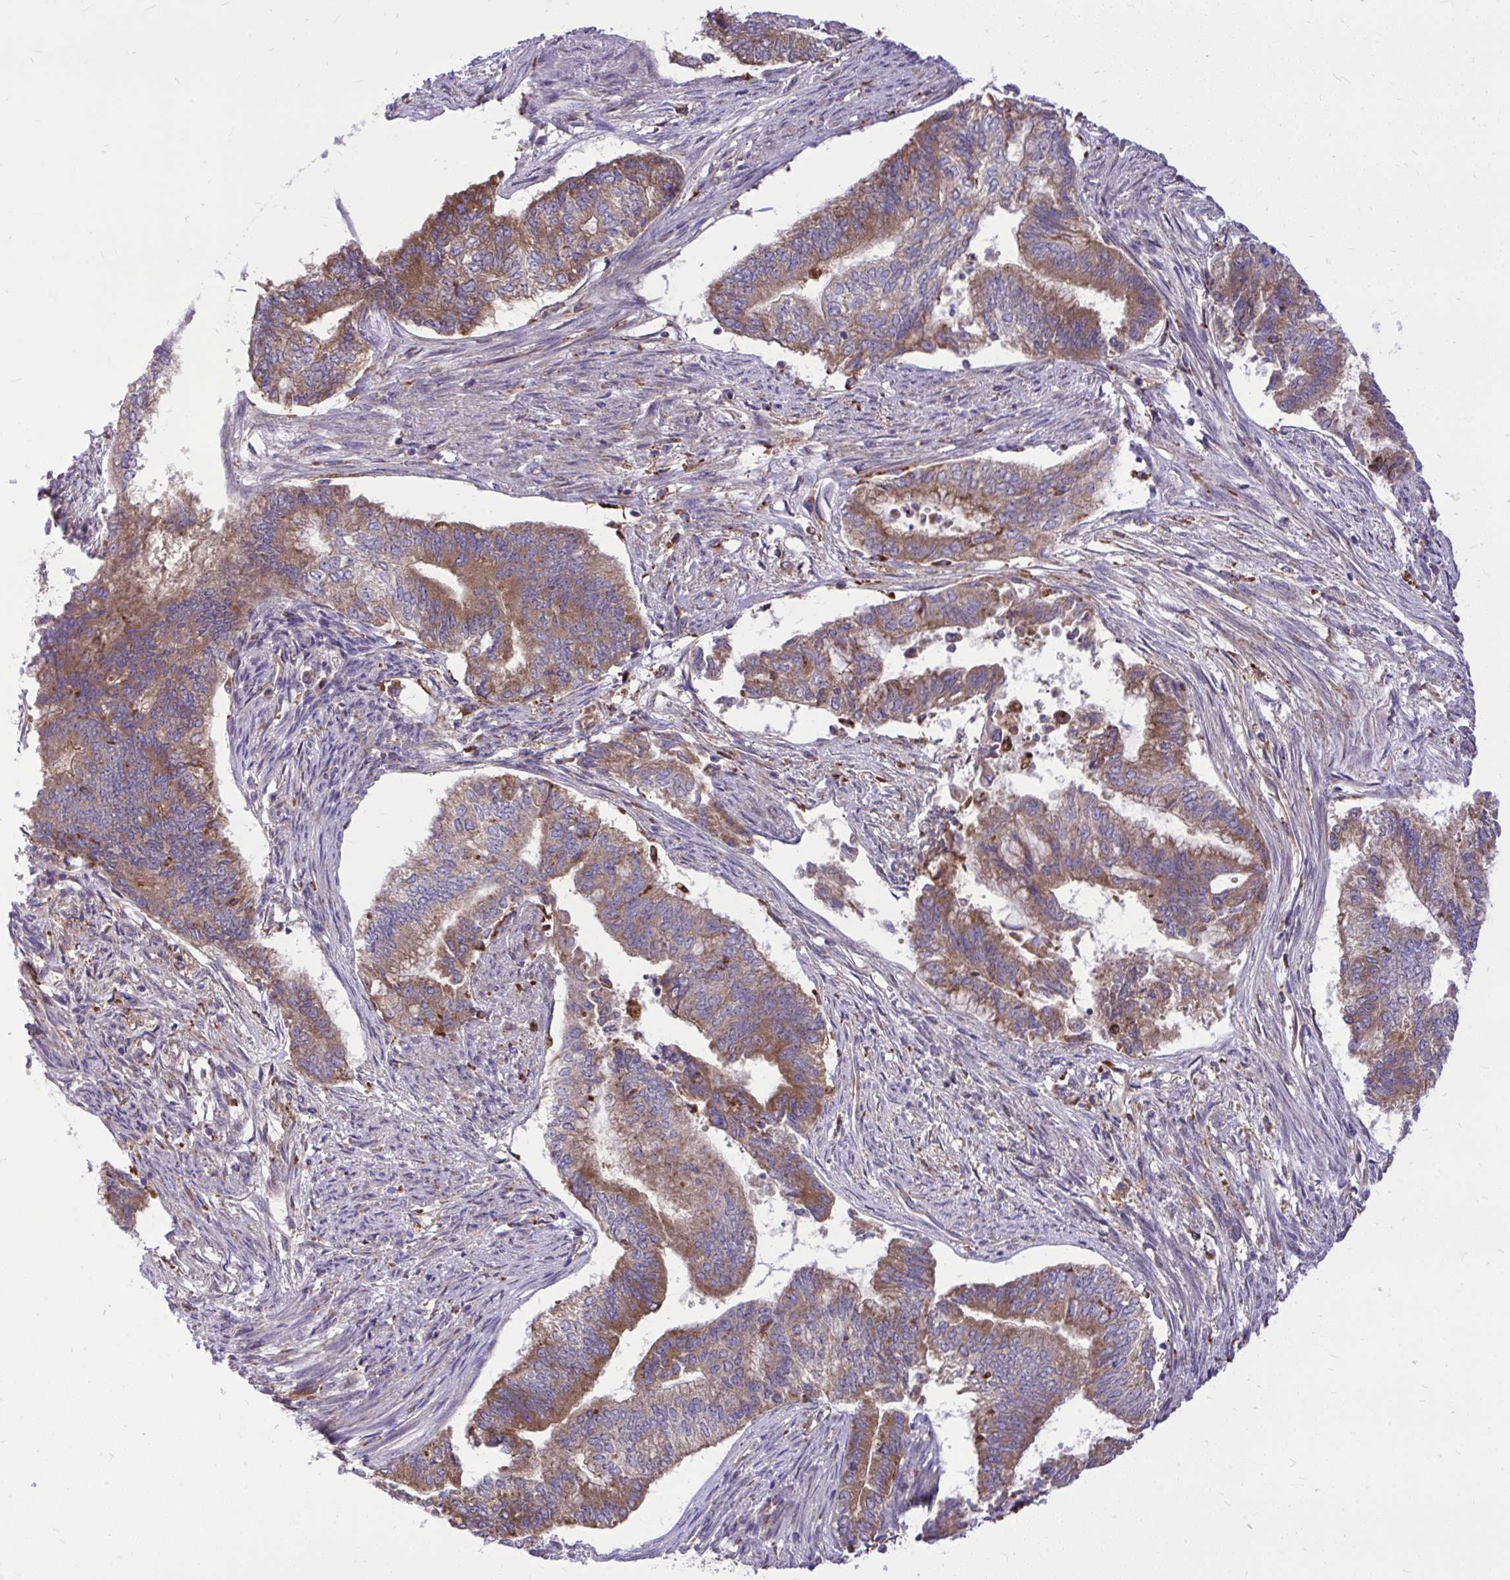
{"staining": {"intensity": "moderate", "quantity": ">75%", "location": "cytoplasmic/membranous"}, "tissue": "endometrial cancer", "cell_type": "Tumor cells", "image_type": "cancer", "snomed": [{"axis": "morphology", "description": "Adenocarcinoma, NOS"}, {"axis": "topography", "description": "Endometrium"}], "caption": "Immunohistochemical staining of human endometrial cancer reveals medium levels of moderate cytoplasmic/membranous protein positivity in about >75% of tumor cells.", "gene": "PAIP2", "patient": {"sex": "female", "age": 65}}